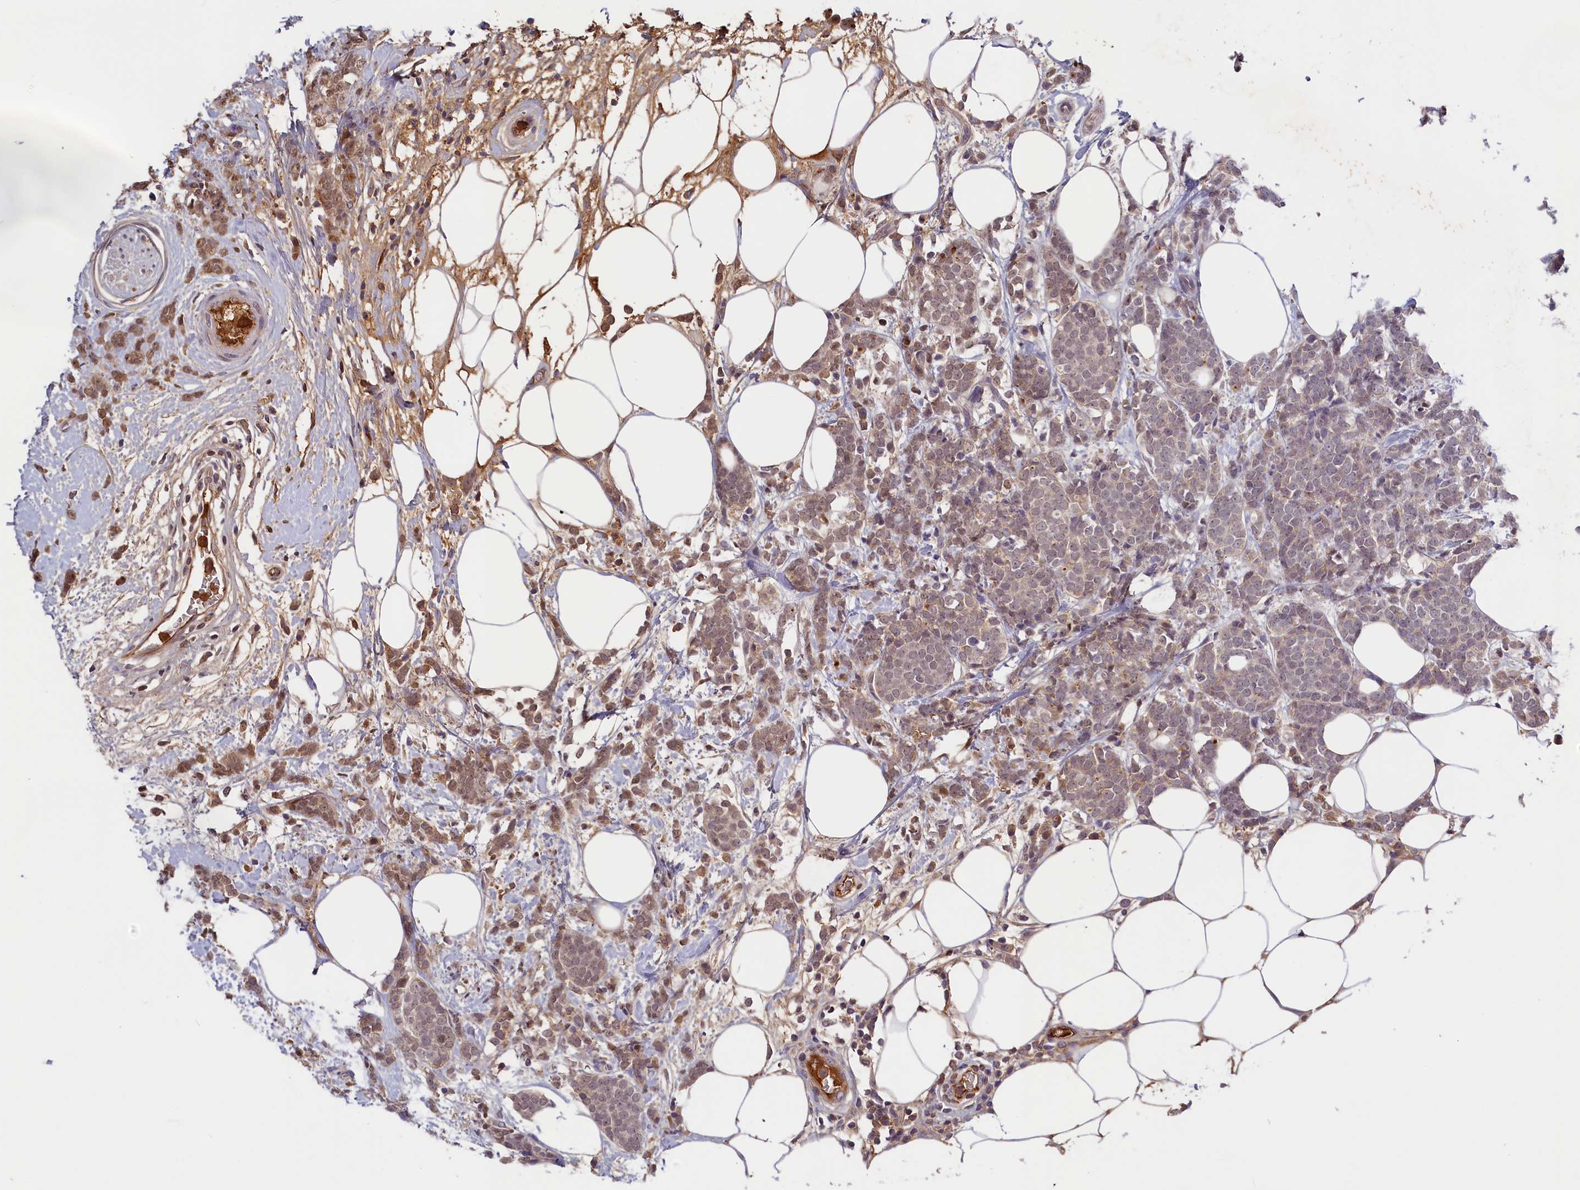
{"staining": {"intensity": "moderate", "quantity": ">75%", "location": "cytoplasmic/membranous"}, "tissue": "breast cancer", "cell_type": "Tumor cells", "image_type": "cancer", "snomed": [{"axis": "morphology", "description": "Lobular carcinoma"}, {"axis": "topography", "description": "Breast"}], "caption": "The photomicrograph displays a brown stain indicating the presence of a protein in the cytoplasmic/membranous of tumor cells in lobular carcinoma (breast).", "gene": "ADGRD1", "patient": {"sex": "female", "age": 58}}